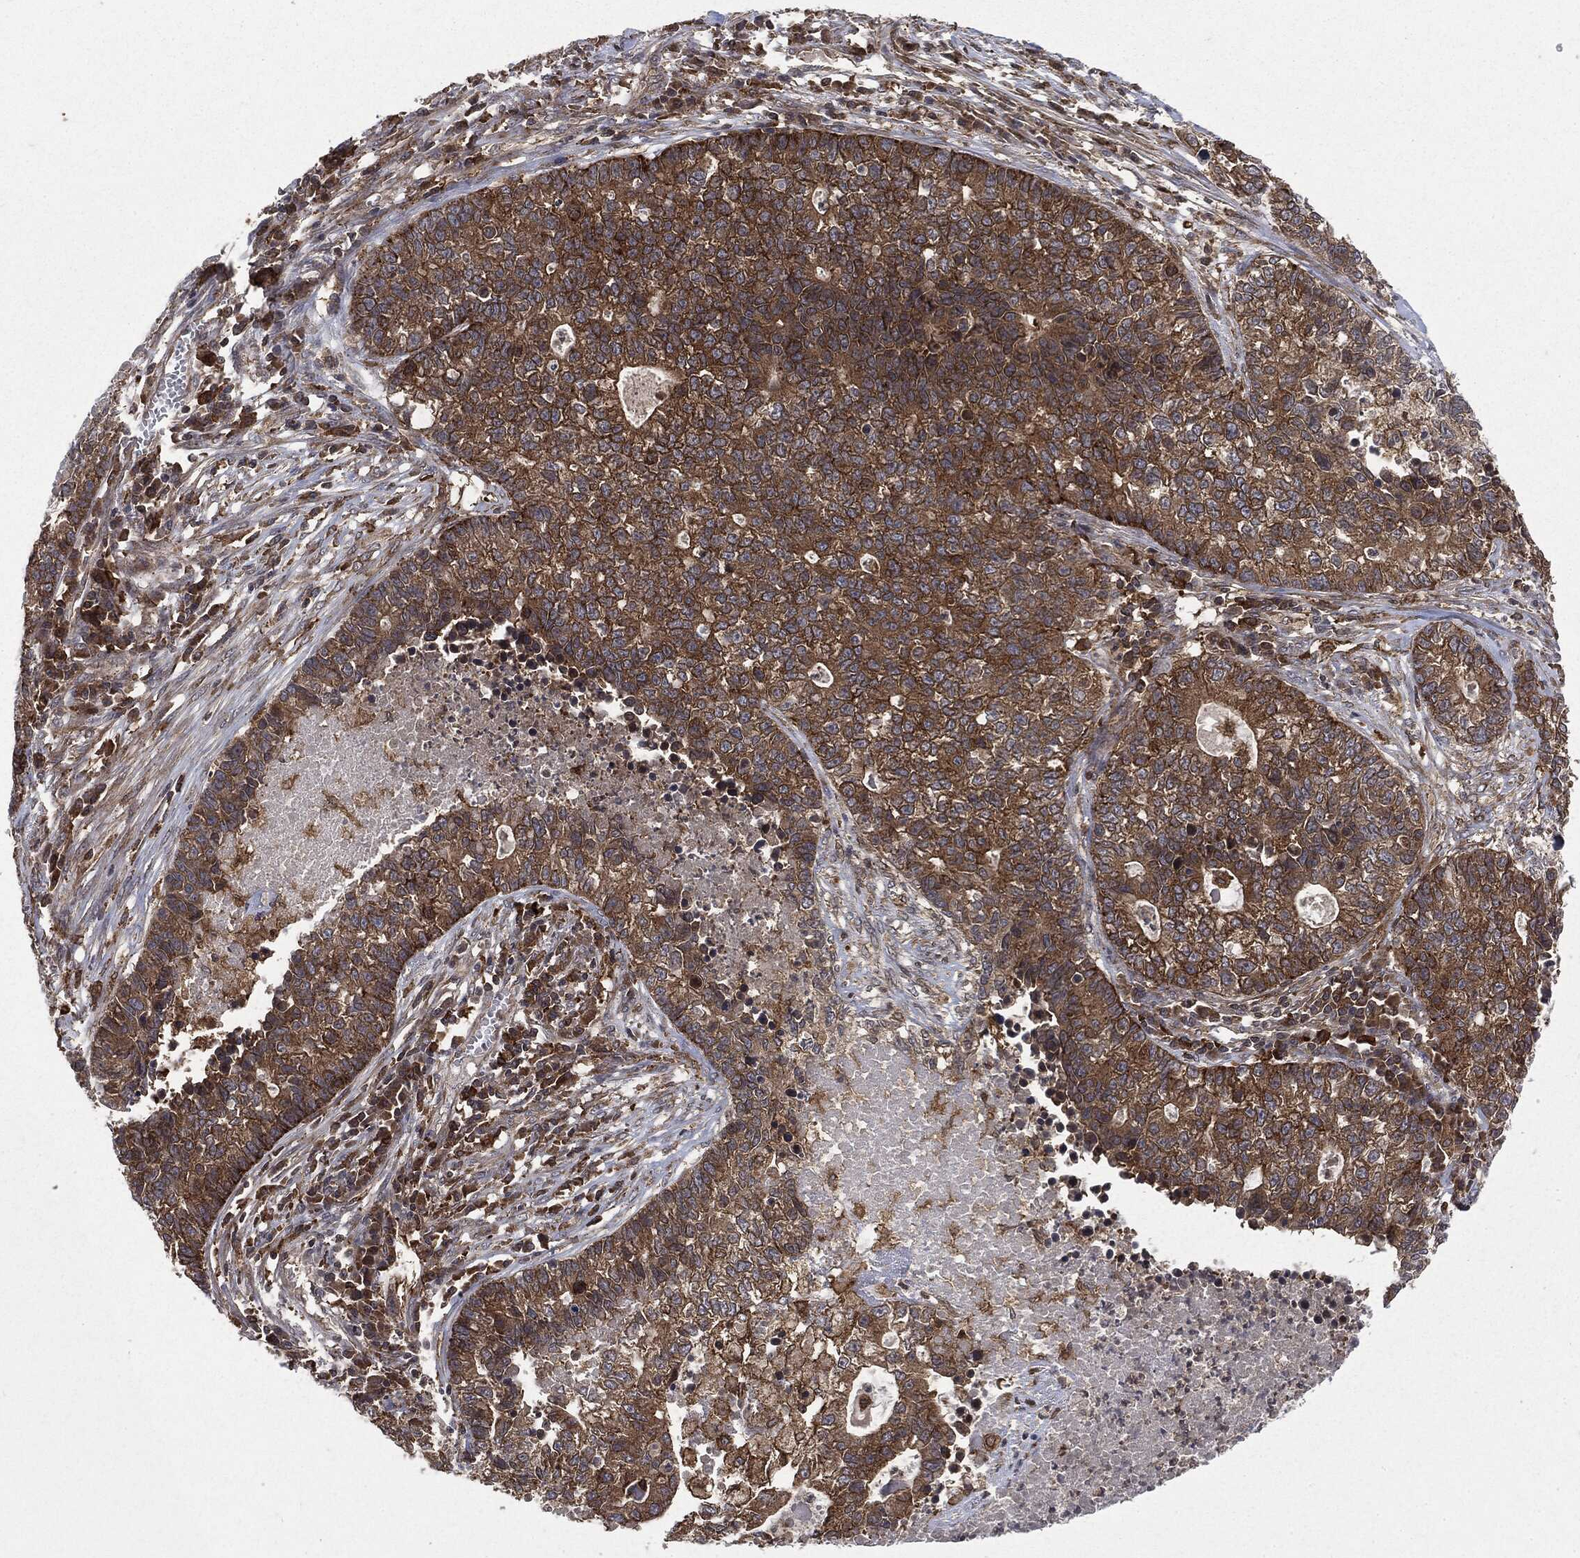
{"staining": {"intensity": "moderate", "quantity": ">75%", "location": "cytoplasmic/membranous"}, "tissue": "lung cancer", "cell_type": "Tumor cells", "image_type": "cancer", "snomed": [{"axis": "morphology", "description": "Adenocarcinoma, NOS"}, {"axis": "topography", "description": "Lung"}], "caption": "Immunohistochemical staining of human lung adenocarcinoma demonstrates medium levels of moderate cytoplasmic/membranous positivity in about >75% of tumor cells.", "gene": "SNX5", "patient": {"sex": "male", "age": 57}}